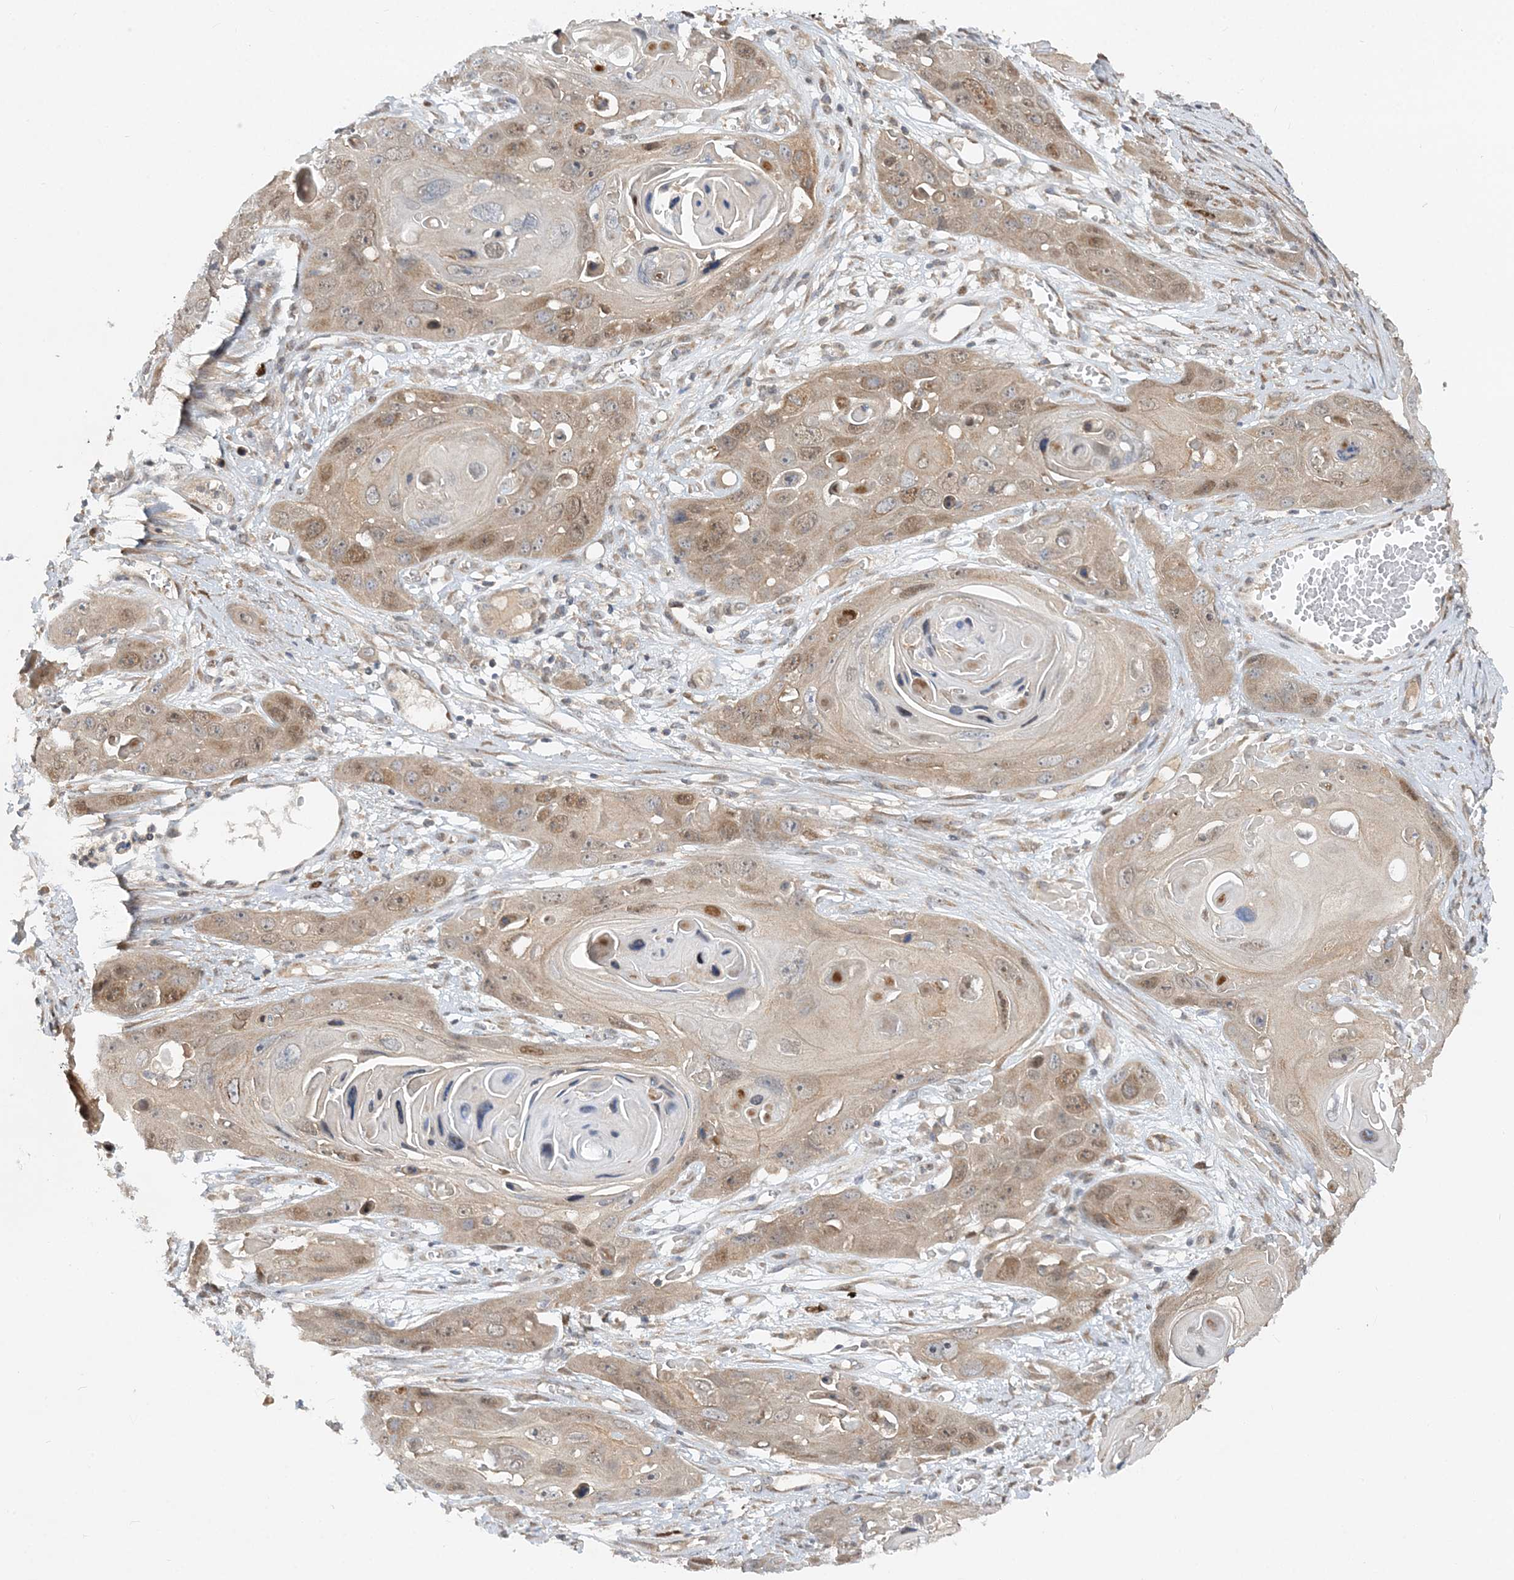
{"staining": {"intensity": "moderate", "quantity": "<25%", "location": "cytoplasmic/membranous,nuclear"}, "tissue": "skin cancer", "cell_type": "Tumor cells", "image_type": "cancer", "snomed": [{"axis": "morphology", "description": "Squamous cell carcinoma, NOS"}, {"axis": "topography", "description": "Skin"}], "caption": "Brown immunohistochemical staining in squamous cell carcinoma (skin) demonstrates moderate cytoplasmic/membranous and nuclear expression in approximately <25% of tumor cells. Immunohistochemistry stains the protein of interest in brown and the nuclei are stained blue.", "gene": "MXI1", "patient": {"sex": "male", "age": 55}}